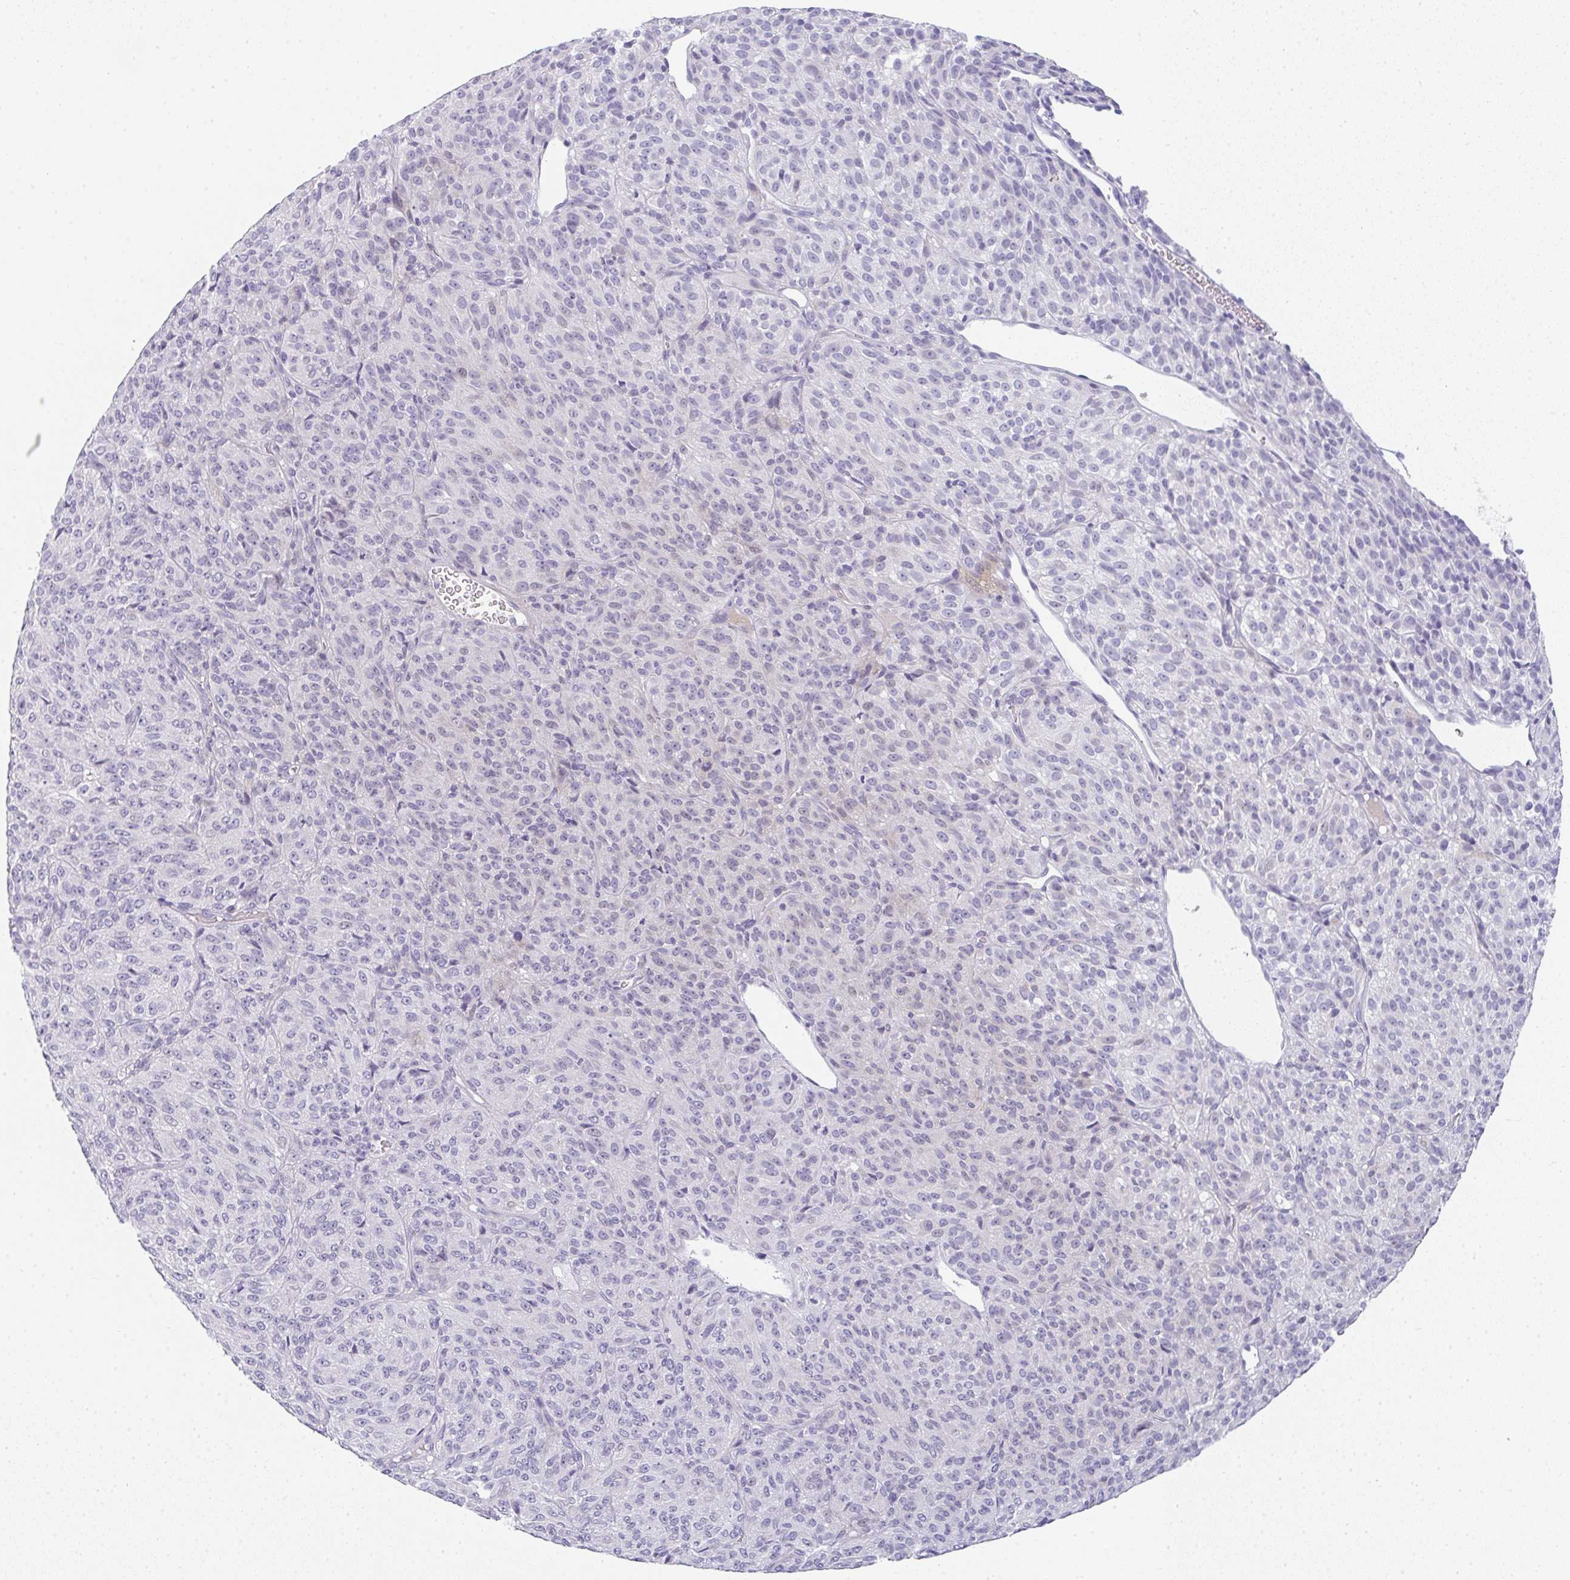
{"staining": {"intensity": "negative", "quantity": "none", "location": "none"}, "tissue": "melanoma", "cell_type": "Tumor cells", "image_type": "cancer", "snomed": [{"axis": "morphology", "description": "Malignant melanoma, Metastatic site"}, {"axis": "topography", "description": "Brain"}], "caption": "Tumor cells are negative for protein expression in human melanoma. Nuclei are stained in blue.", "gene": "NEU2", "patient": {"sex": "female", "age": 56}}